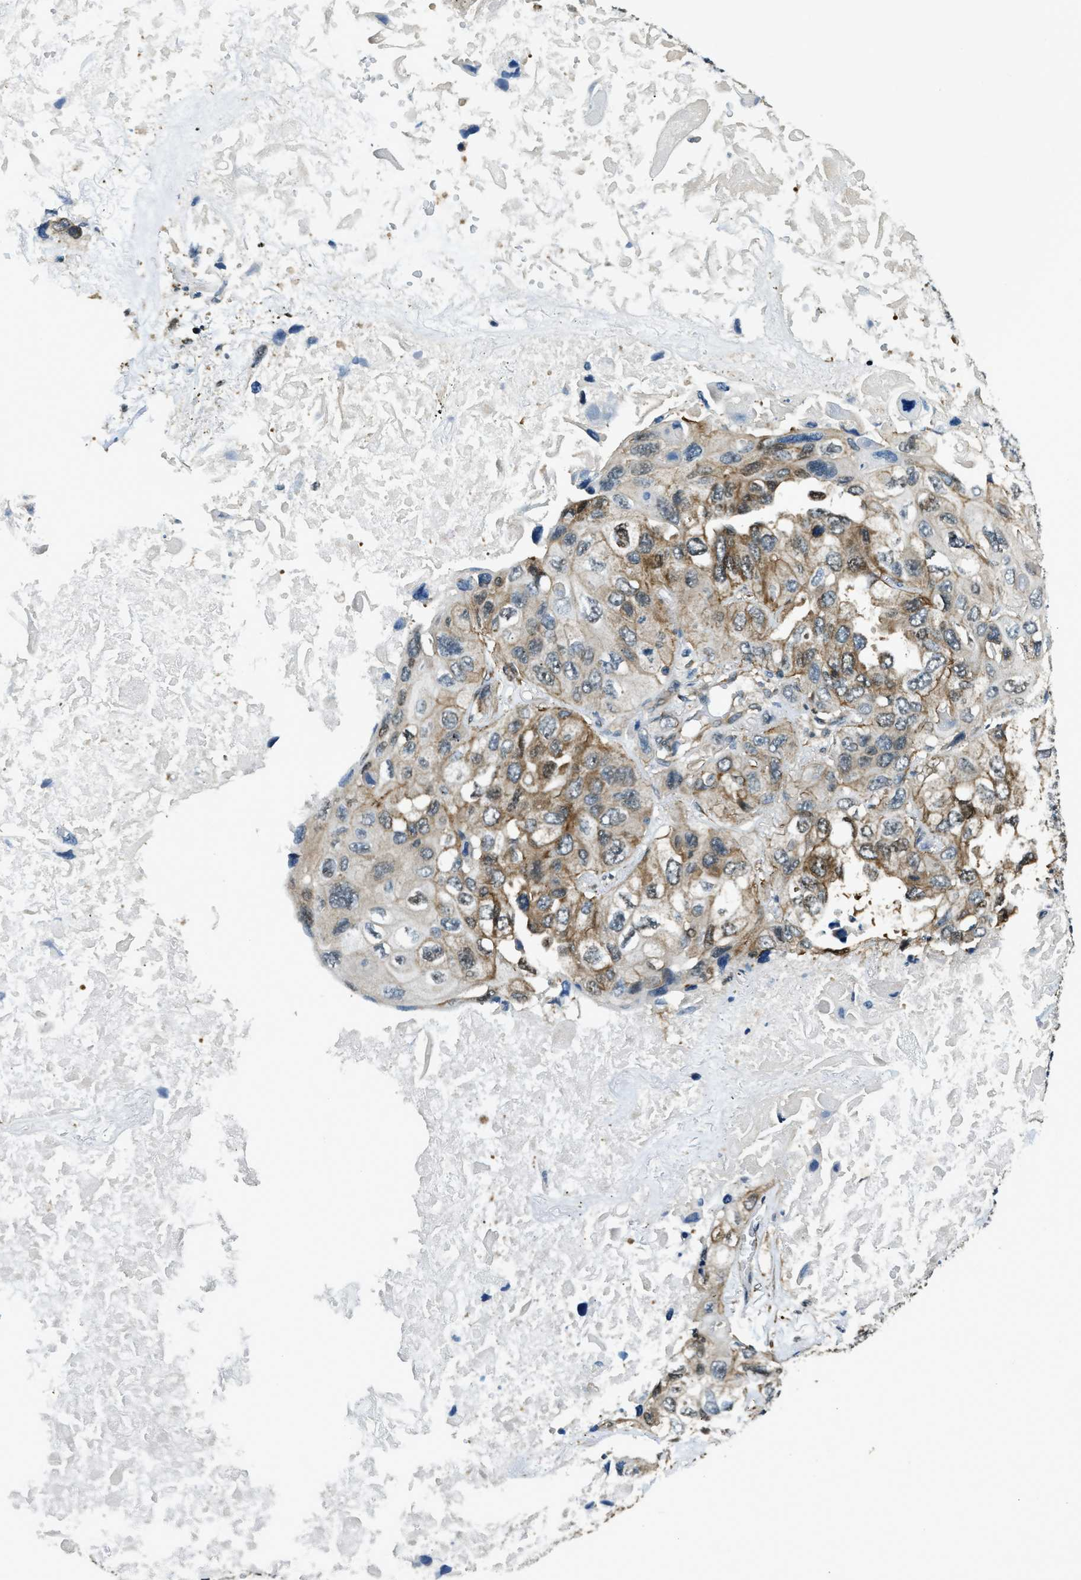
{"staining": {"intensity": "moderate", "quantity": "25%-75%", "location": "cytoplasmic/membranous"}, "tissue": "lung cancer", "cell_type": "Tumor cells", "image_type": "cancer", "snomed": [{"axis": "morphology", "description": "Squamous cell carcinoma, NOS"}, {"axis": "topography", "description": "Lung"}], "caption": "Squamous cell carcinoma (lung) stained with a brown dye demonstrates moderate cytoplasmic/membranous positive positivity in about 25%-75% of tumor cells.", "gene": "NUDCD3", "patient": {"sex": "female", "age": 73}}